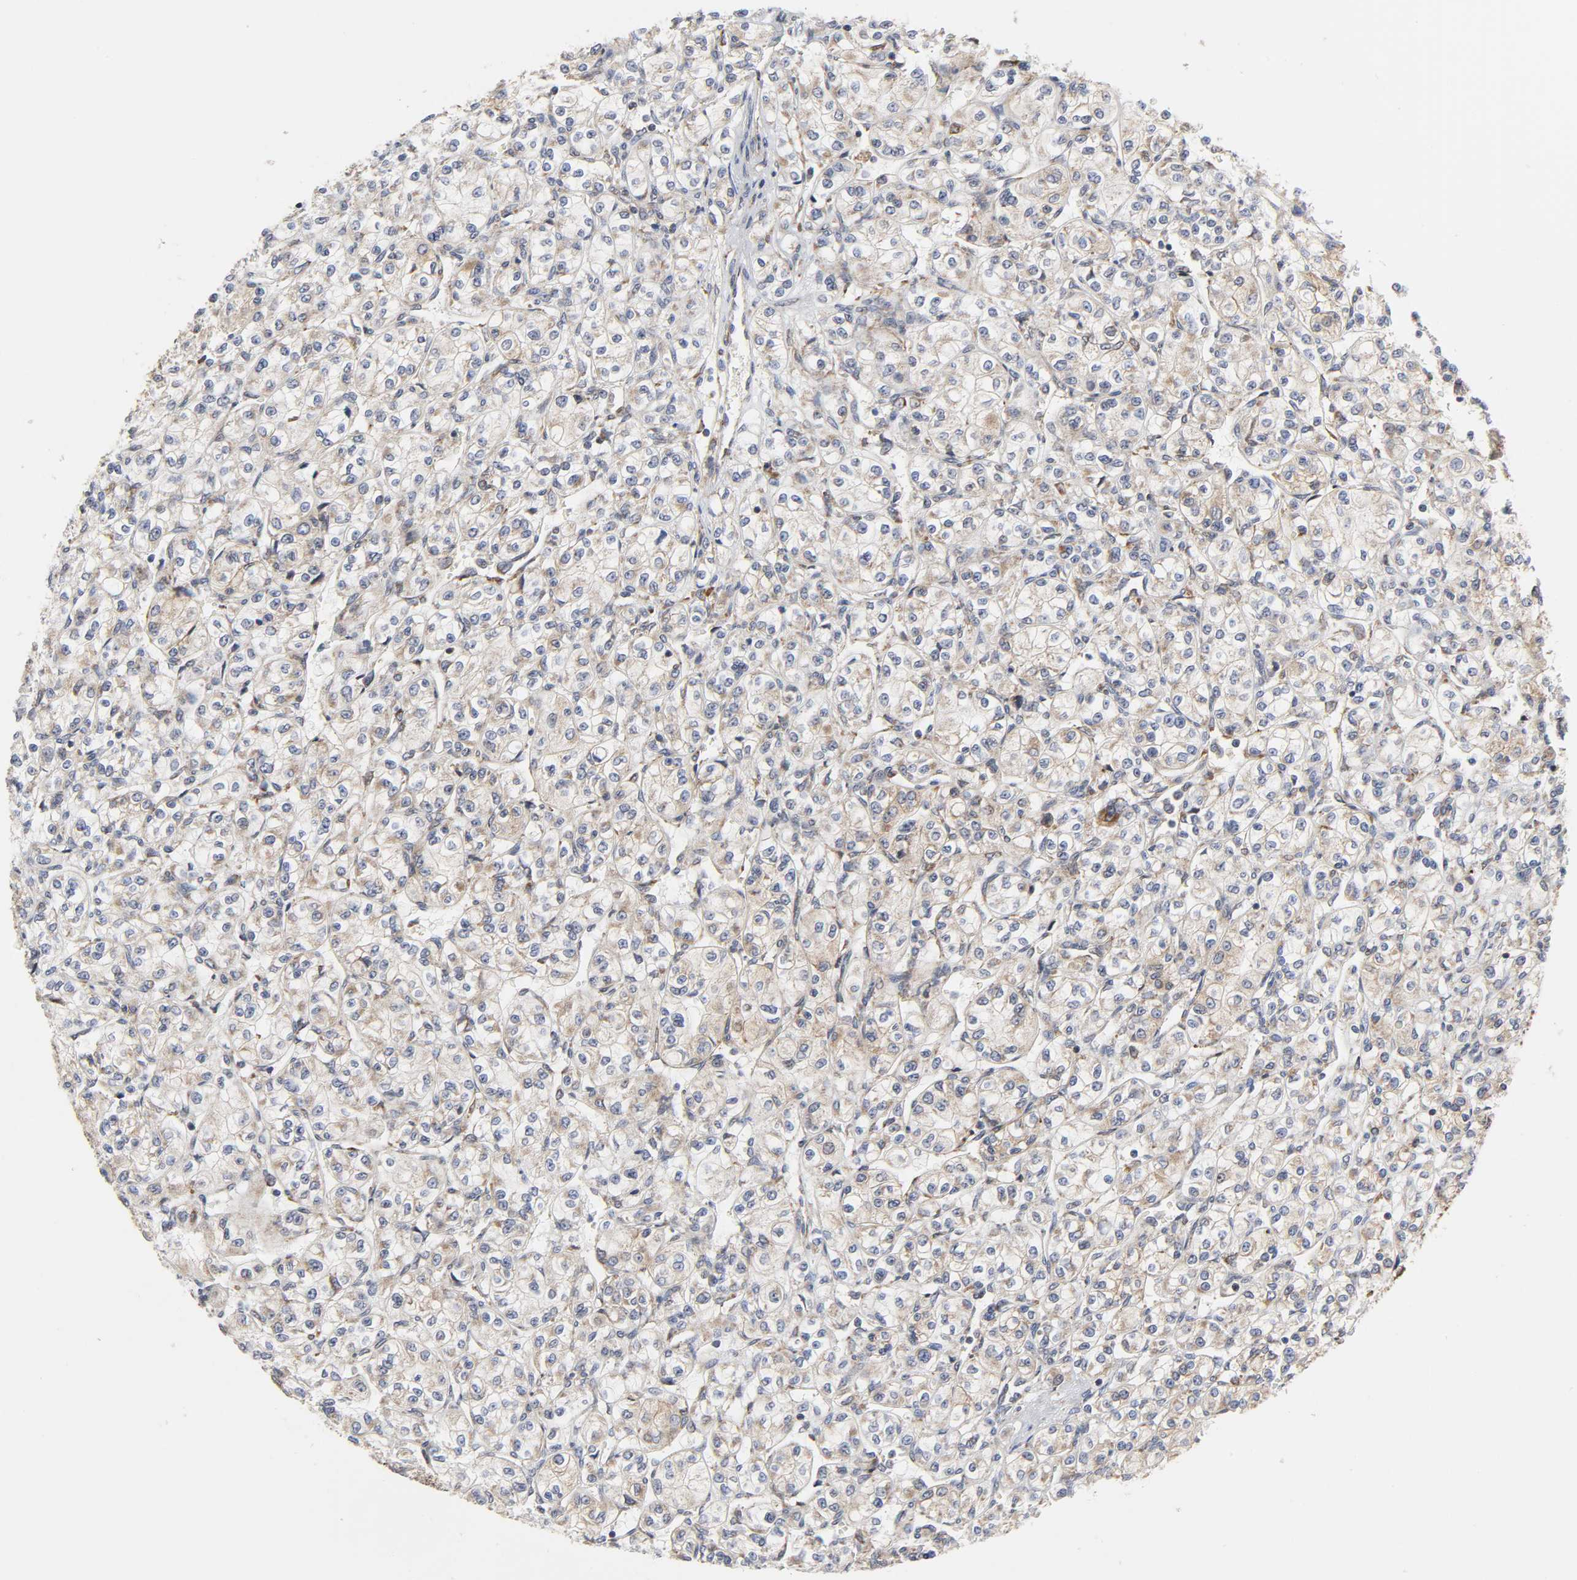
{"staining": {"intensity": "weak", "quantity": ">75%", "location": "cytoplasmic/membranous"}, "tissue": "renal cancer", "cell_type": "Tumor cells", "image_type": "cancer", "snomed": [{"axis": "morphology", "description": "Adenocarcinoma, NOS"}, {"axis": "topography", "description": "Kidney"}], "caption": "Immunohistochemical staining of human renal cancer (adenocarcinoma) reveals low levels of weak cytoplasmic/membranous protein positivity in about >75% of tumor cells. (IHC, brightfield microscopy, high magnification).", "gene": "BAX", "patient": {"sex": "male", "age": 77}}